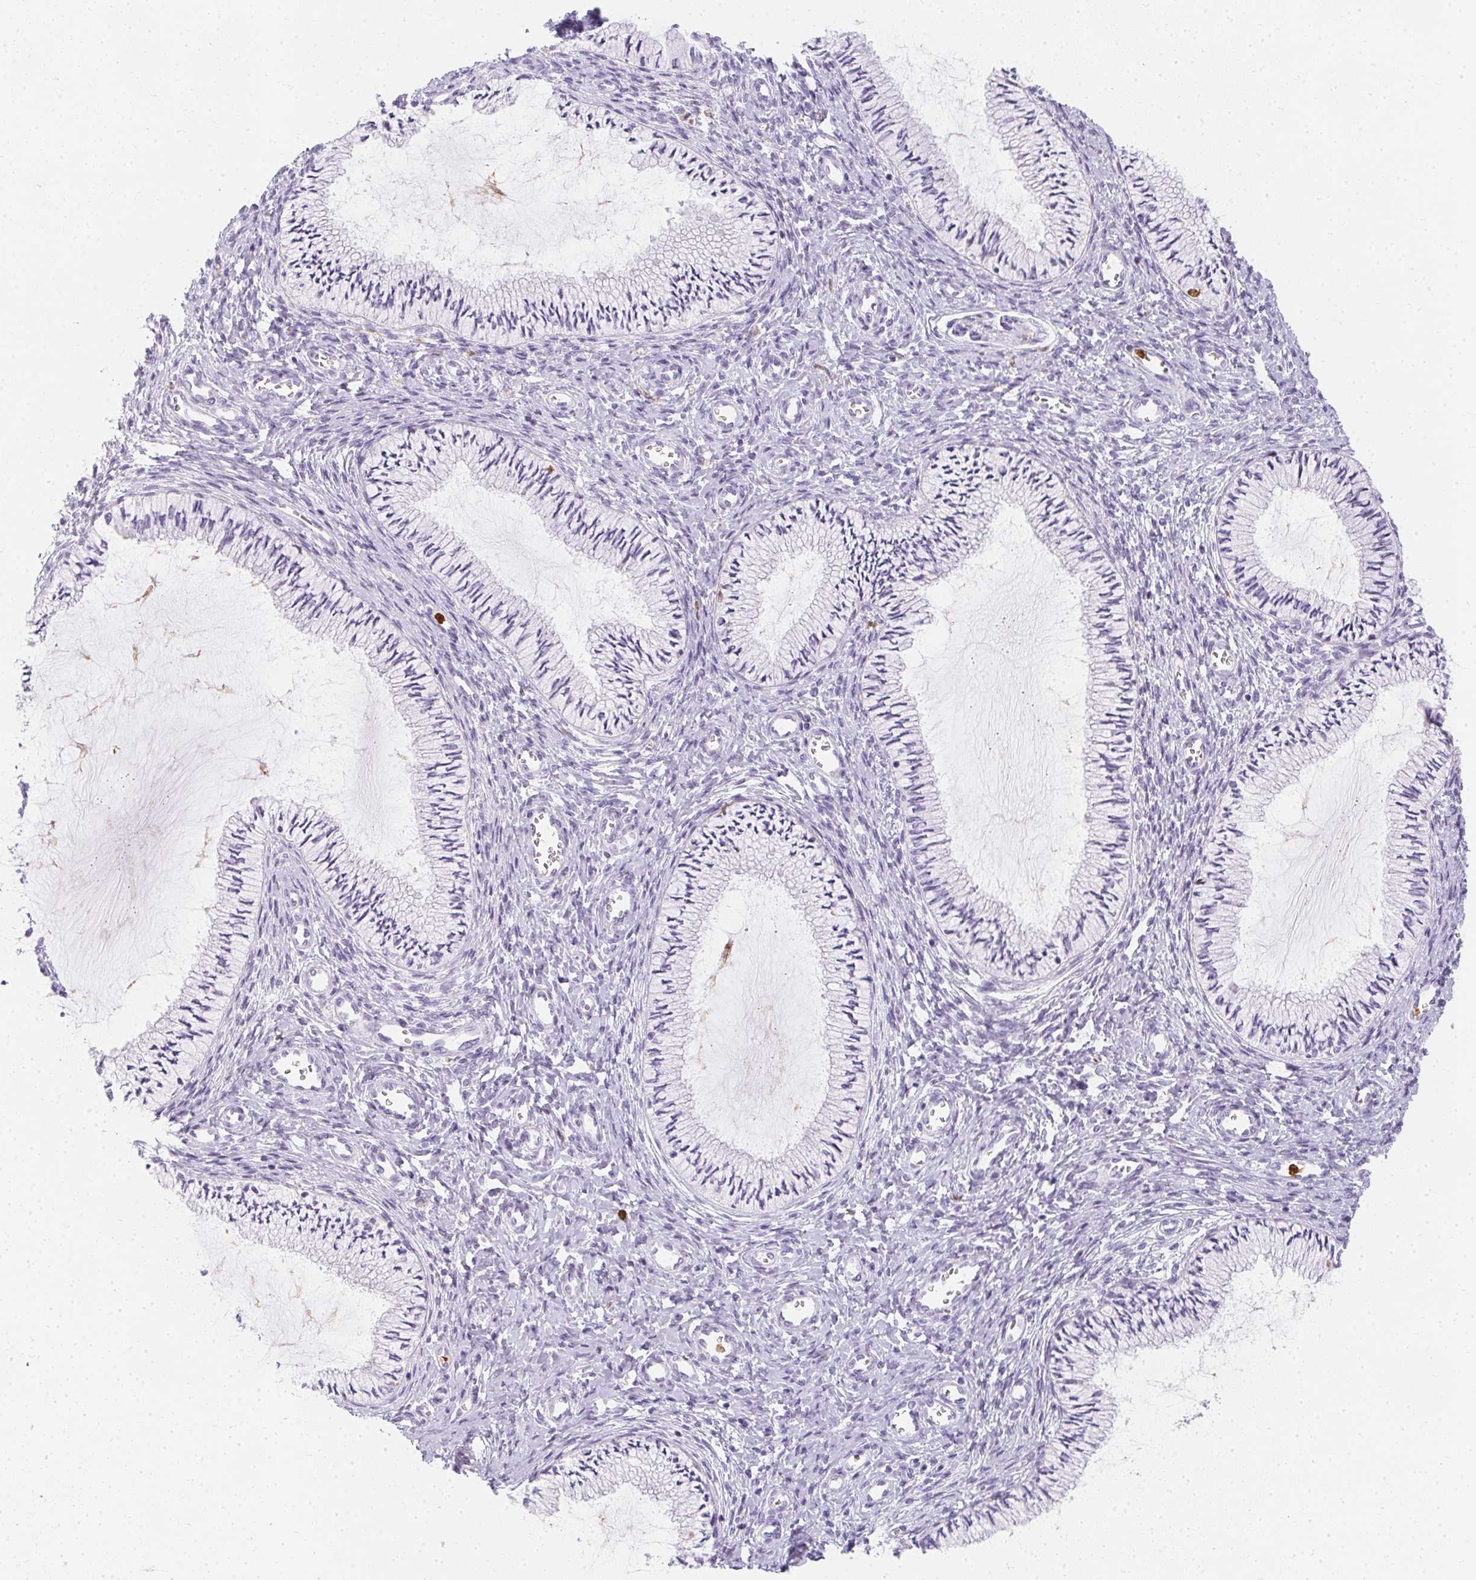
{"staining": {"intensity": "negative", "quantity": "none", "location": "none"}, "tissue": "cervix", "cell_type": "Glandular cells", "image_type": "normal", "snomed": [{"axis": "morphology", "description": "Normal tissue, NOS"}, {"axis": "topography", "description": "Cervix"}], "caption": "High power microscopy micrograph of an immunohistochemistry photomicrograph of unremarkable cervix, revealing no significant positivity in glandular cells. (Brightfield microscopy of DAB (3,3'-diaminobenzidine) immunohistochemistry at high magnification).", "gene": "HK3", "patient": {"sex": "female", "age": 24}}